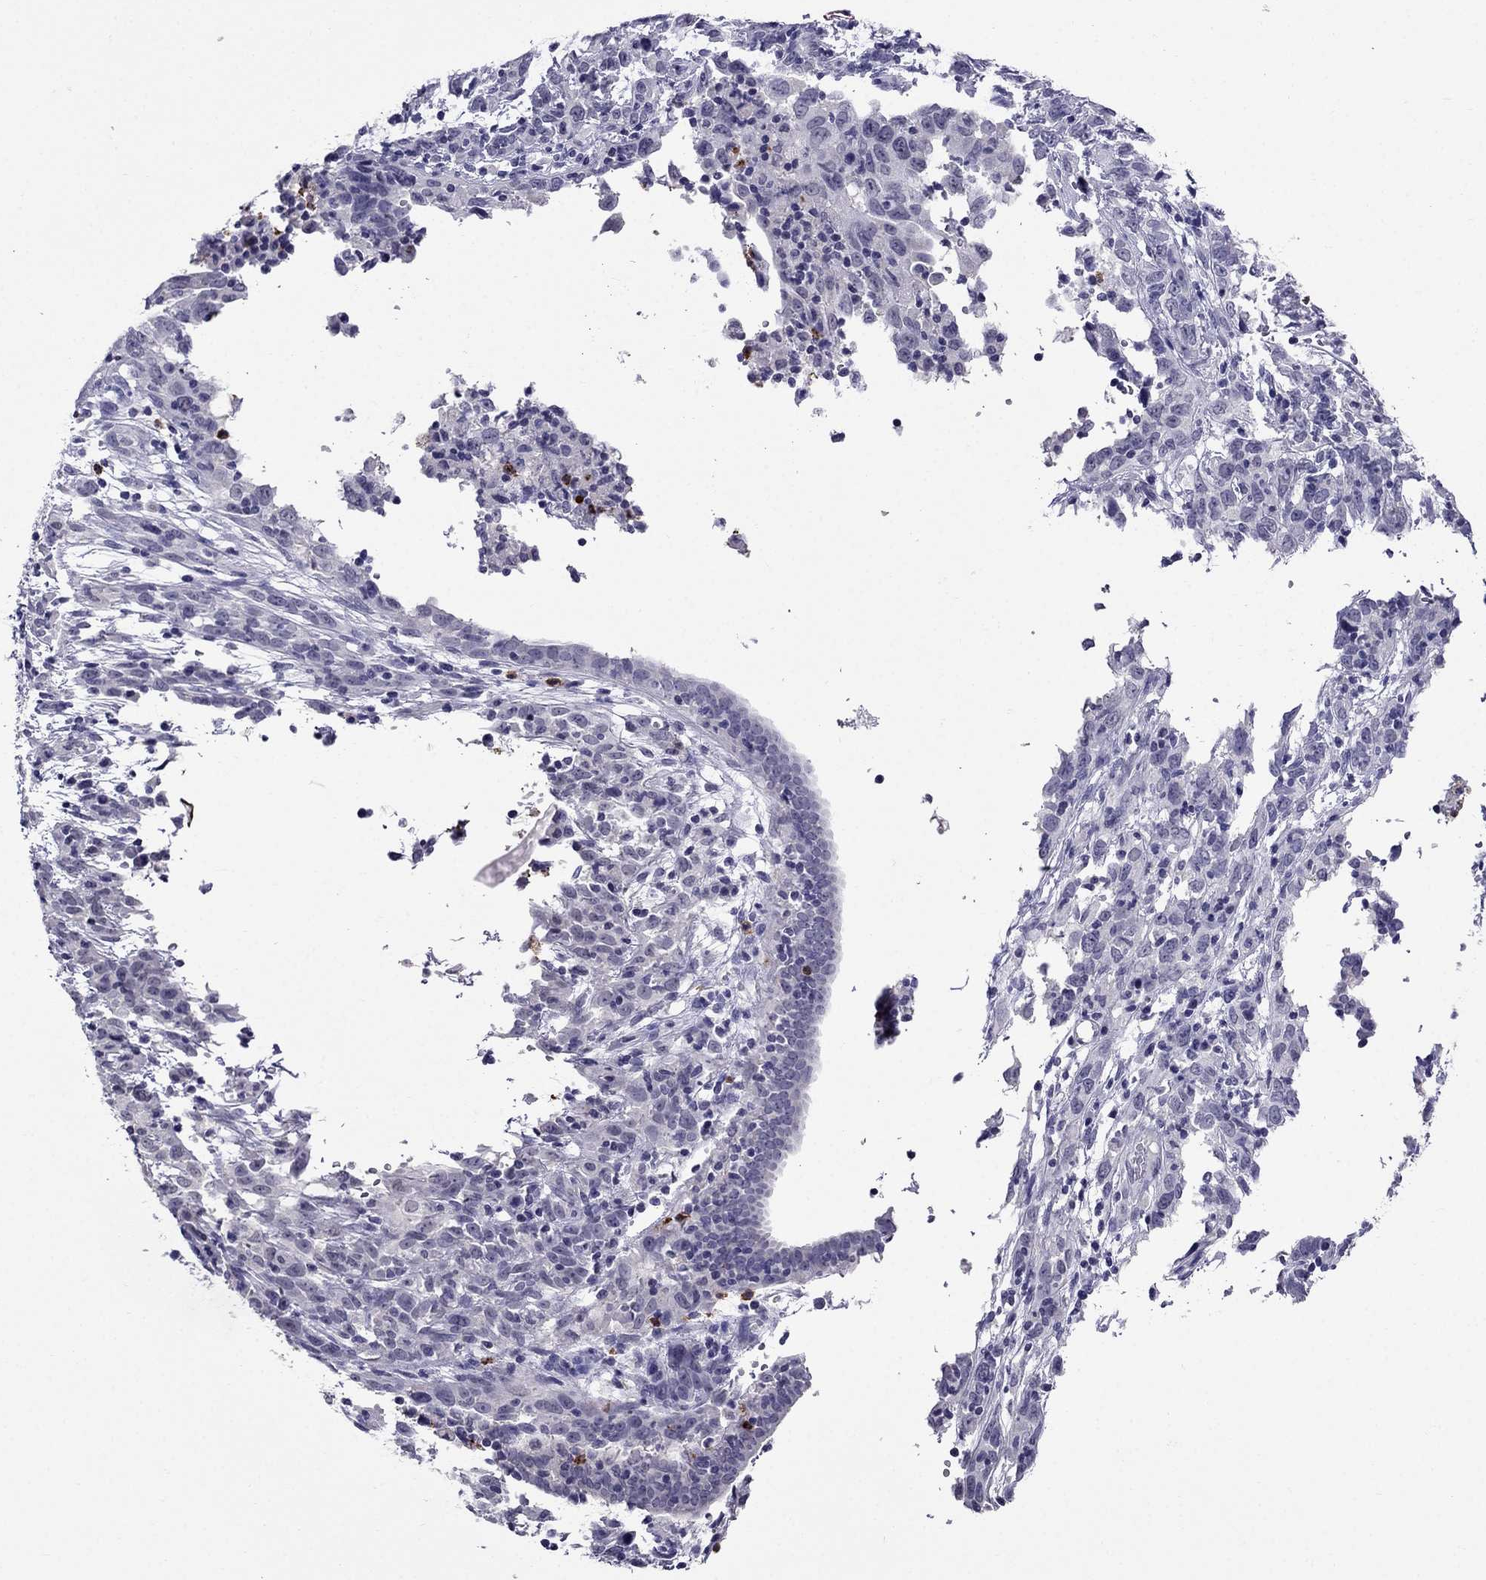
{"staining": {"intensity": "negative", "quantity": "none", "location": "none"}, "tissue": "cervical cancer", "cell_type": "Tumor cells", "image_type": "cancer", "snomed": [{"axis": "morphology", "description": "Adenocarcinoma, NOS"}, {"axis": "topography", "description": "Cervix"}], "caption": "Tumor cells are negative for protein expression in human cervical adenocarcinoma.", "gene": "OLFM4", "patient": {"sex": "female", "age": 40}}